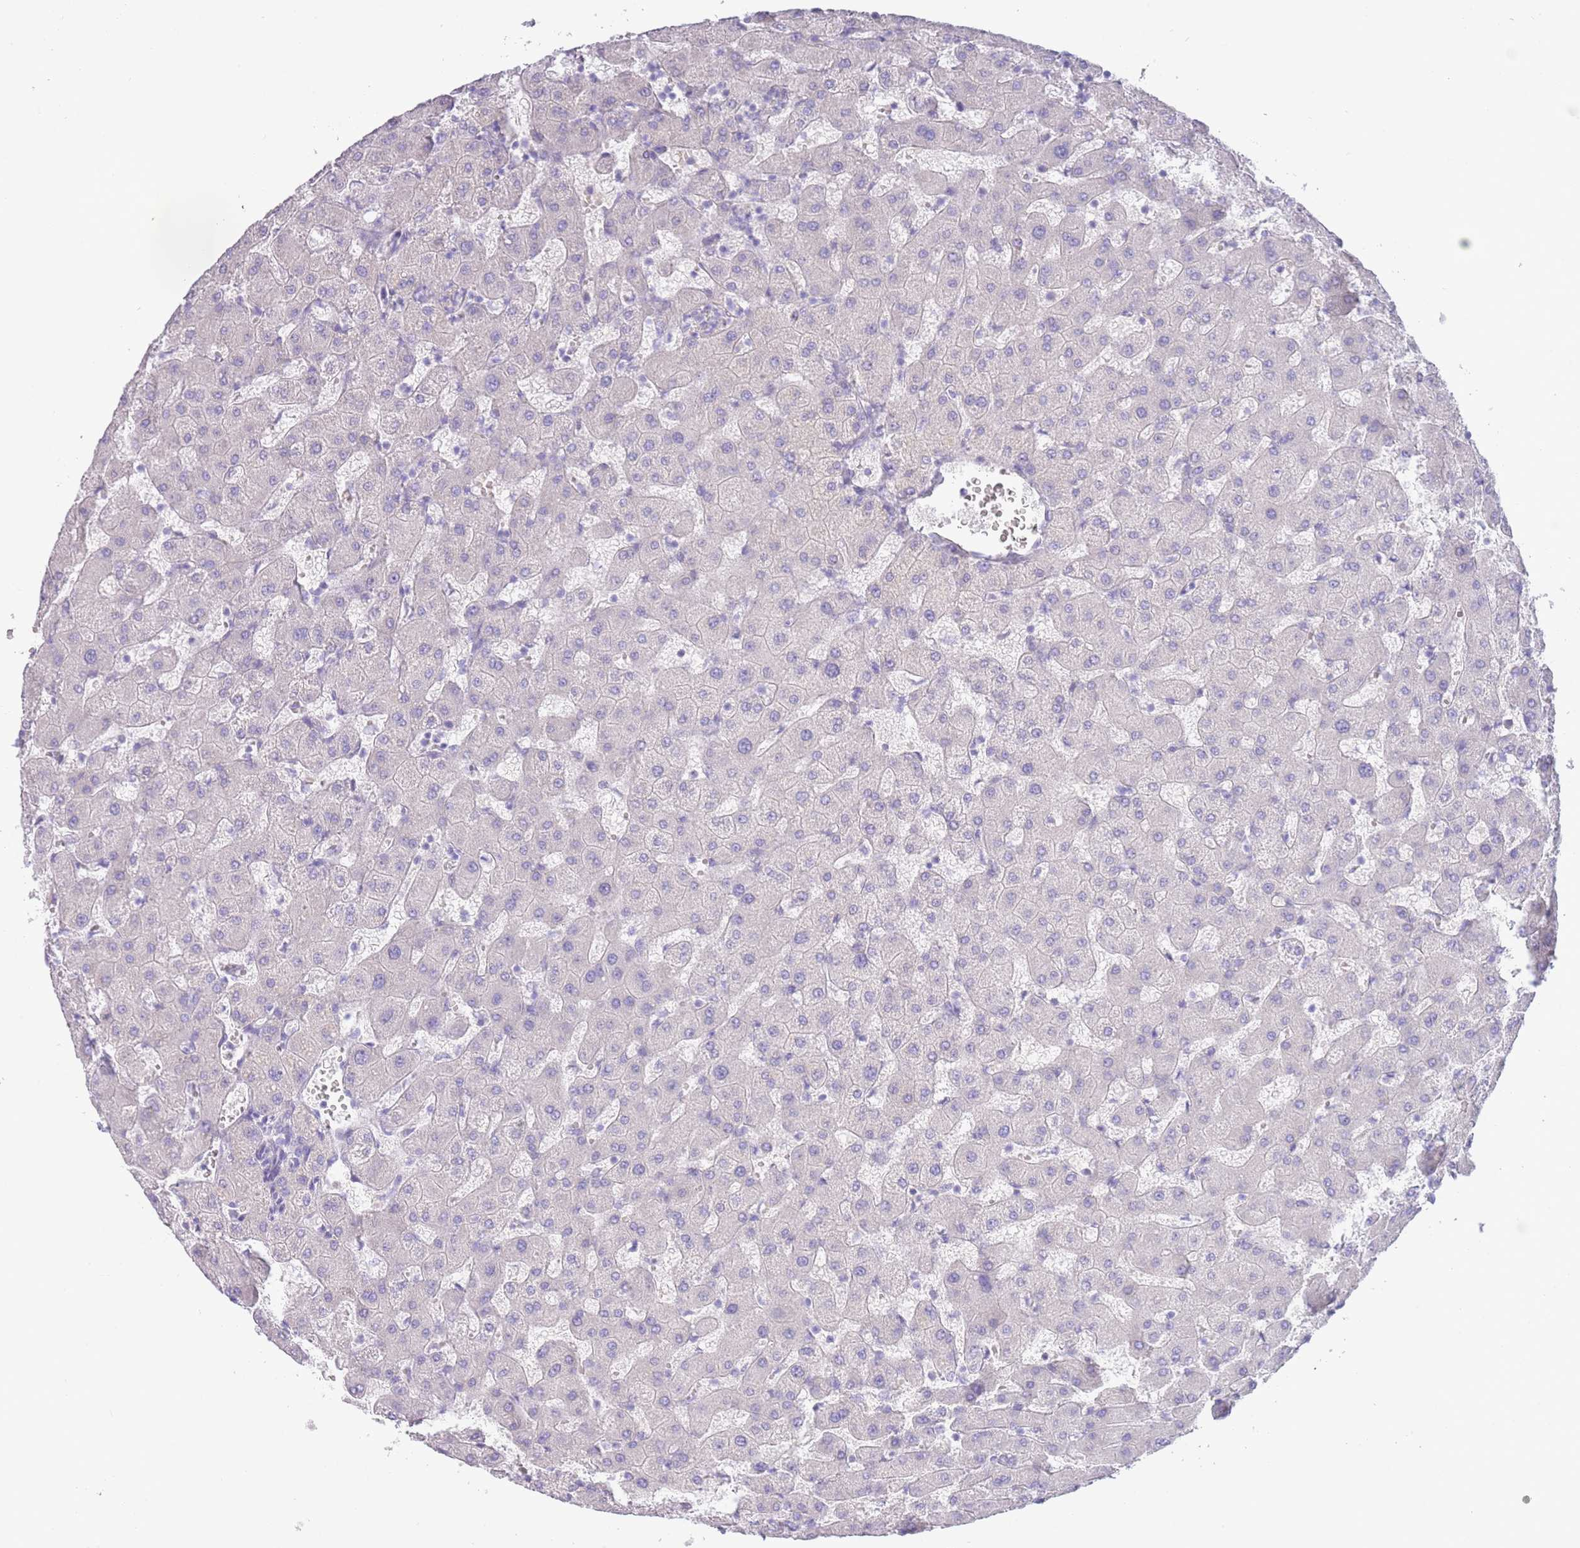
{"staining": {"intensity": "negative", "quantity": "none", "location": "none"}, "tissue": "liver", "cell_type": "Cholangiocytes", "image_type": "normal", "snomed": [{"axis": "morphology", "description": "Normal tissue, NOS"}, {"axis": "topography", "description": "Liver"}], "caption": "Immunohistochemical staining of normal human liver reveals no significant expression in cholangiocytes. The staining is performed using DAB brown chromogen with nuclei counter-stained in using hematoxylin.", "gene": "ACR", "patient": {"sex": "female", "age": 63}}